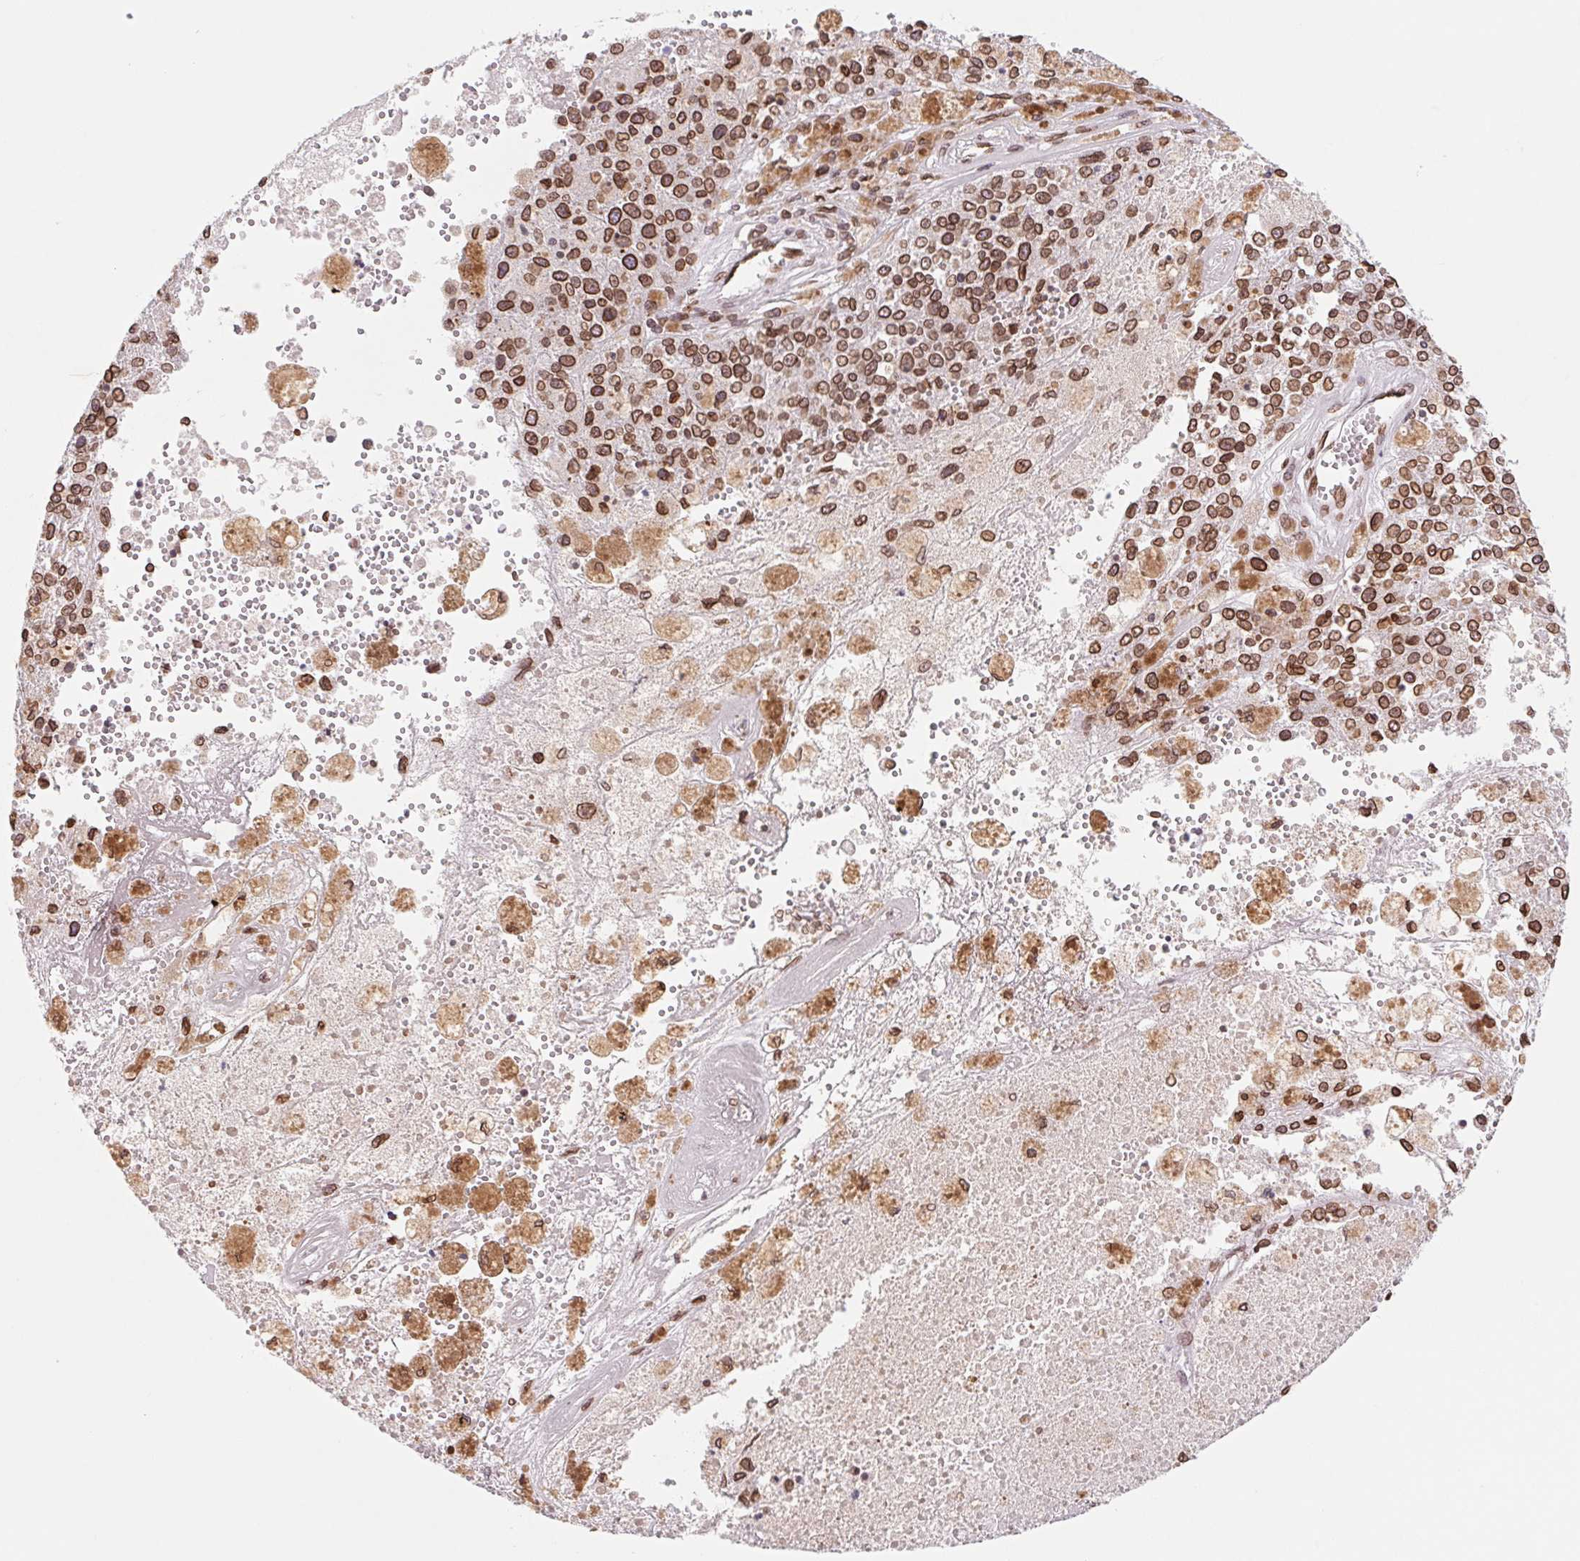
{"staining": {"intensity": "strong", "quantity": ">75%", "location": "cytoplasmic/membranous,nuclear"}, "tissue": "melanoma", "cell_type": "Tumor cells", "image_type": "cancer", "snomed": [{"axis": "morphology", "description": "Malignant melanoma, Metastatic site"}, {"axis": "topography", "description": "Lymph node"}], "caption": "Human malignant melanoma (metastatic site) stained with a protein marker displays strong staining in tumor cells.", "gene": "LMNB2", "patient": {"sex": "female", "age": 64}}